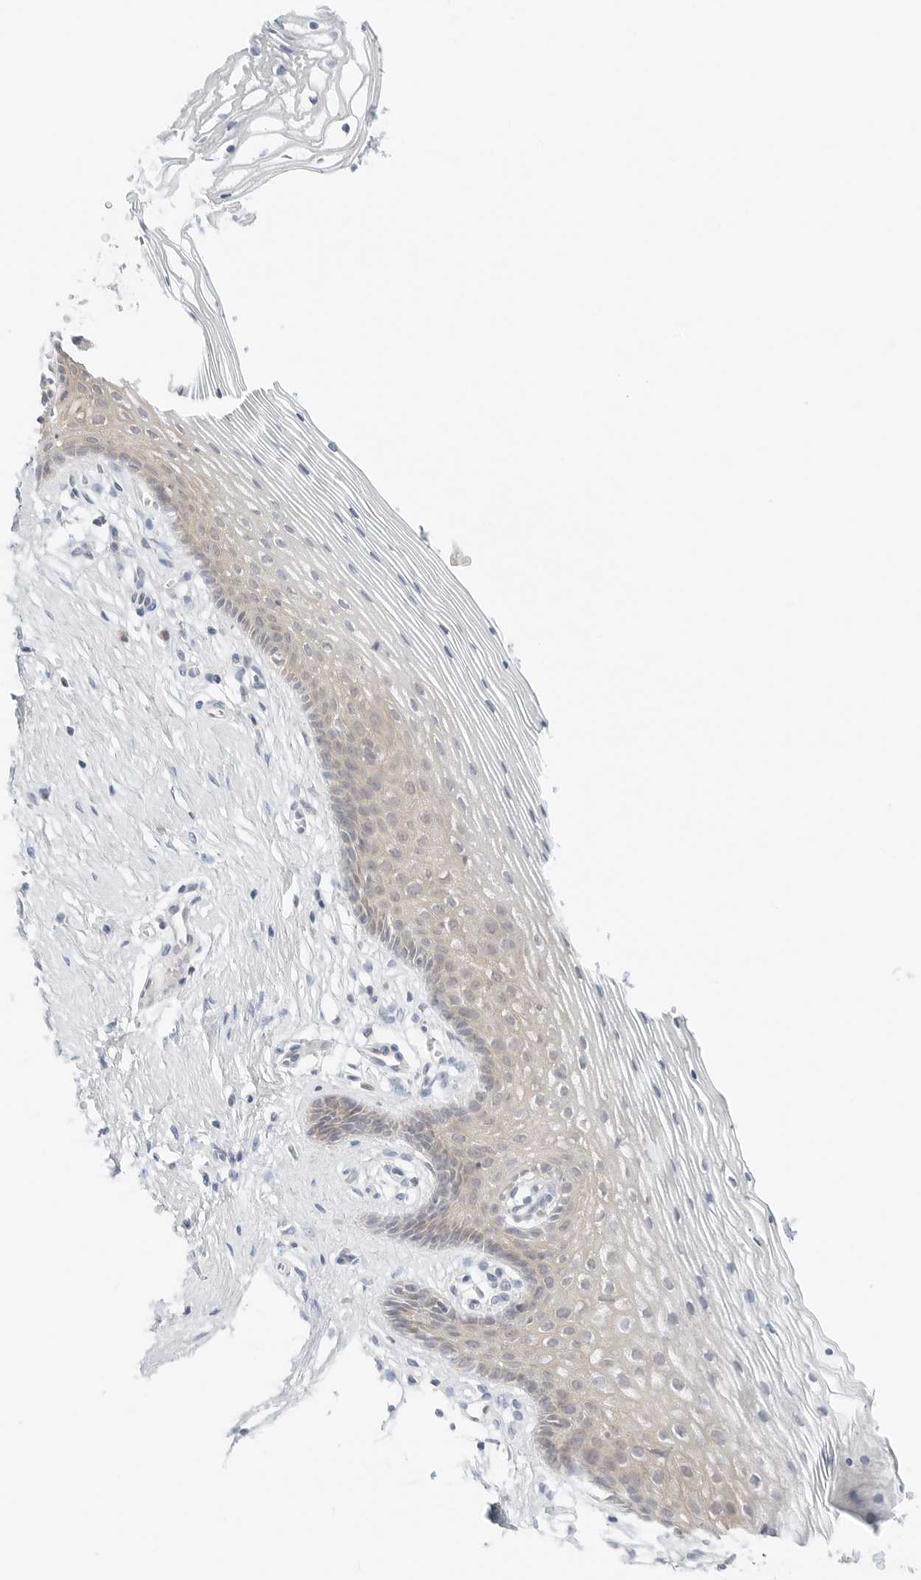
{"staining": {"intensity": "weak", "quantity": "<25%", "location": "cytoplasmic/membranous"}, "tissue": "vagina", "cell_type": "Squamous epithelial cells", "image_type": "normal", "snomed": [{"axis": "morphology", "description": "Normal tissue, NOS"}, {"axis": "topography", "description": "Vagina"}], "caption": "The immunohistochemistry (IHC) histopathology image has no significant staining in squamous epithelial cells of vagina. The staining was performed using DAB to visualize the protein expression in brown, while the nuclei were stained in blue with hematoxylin (Magnification: 20x).", "gene": "IQCC", "patient": {"sex": "female", "age": 32}}